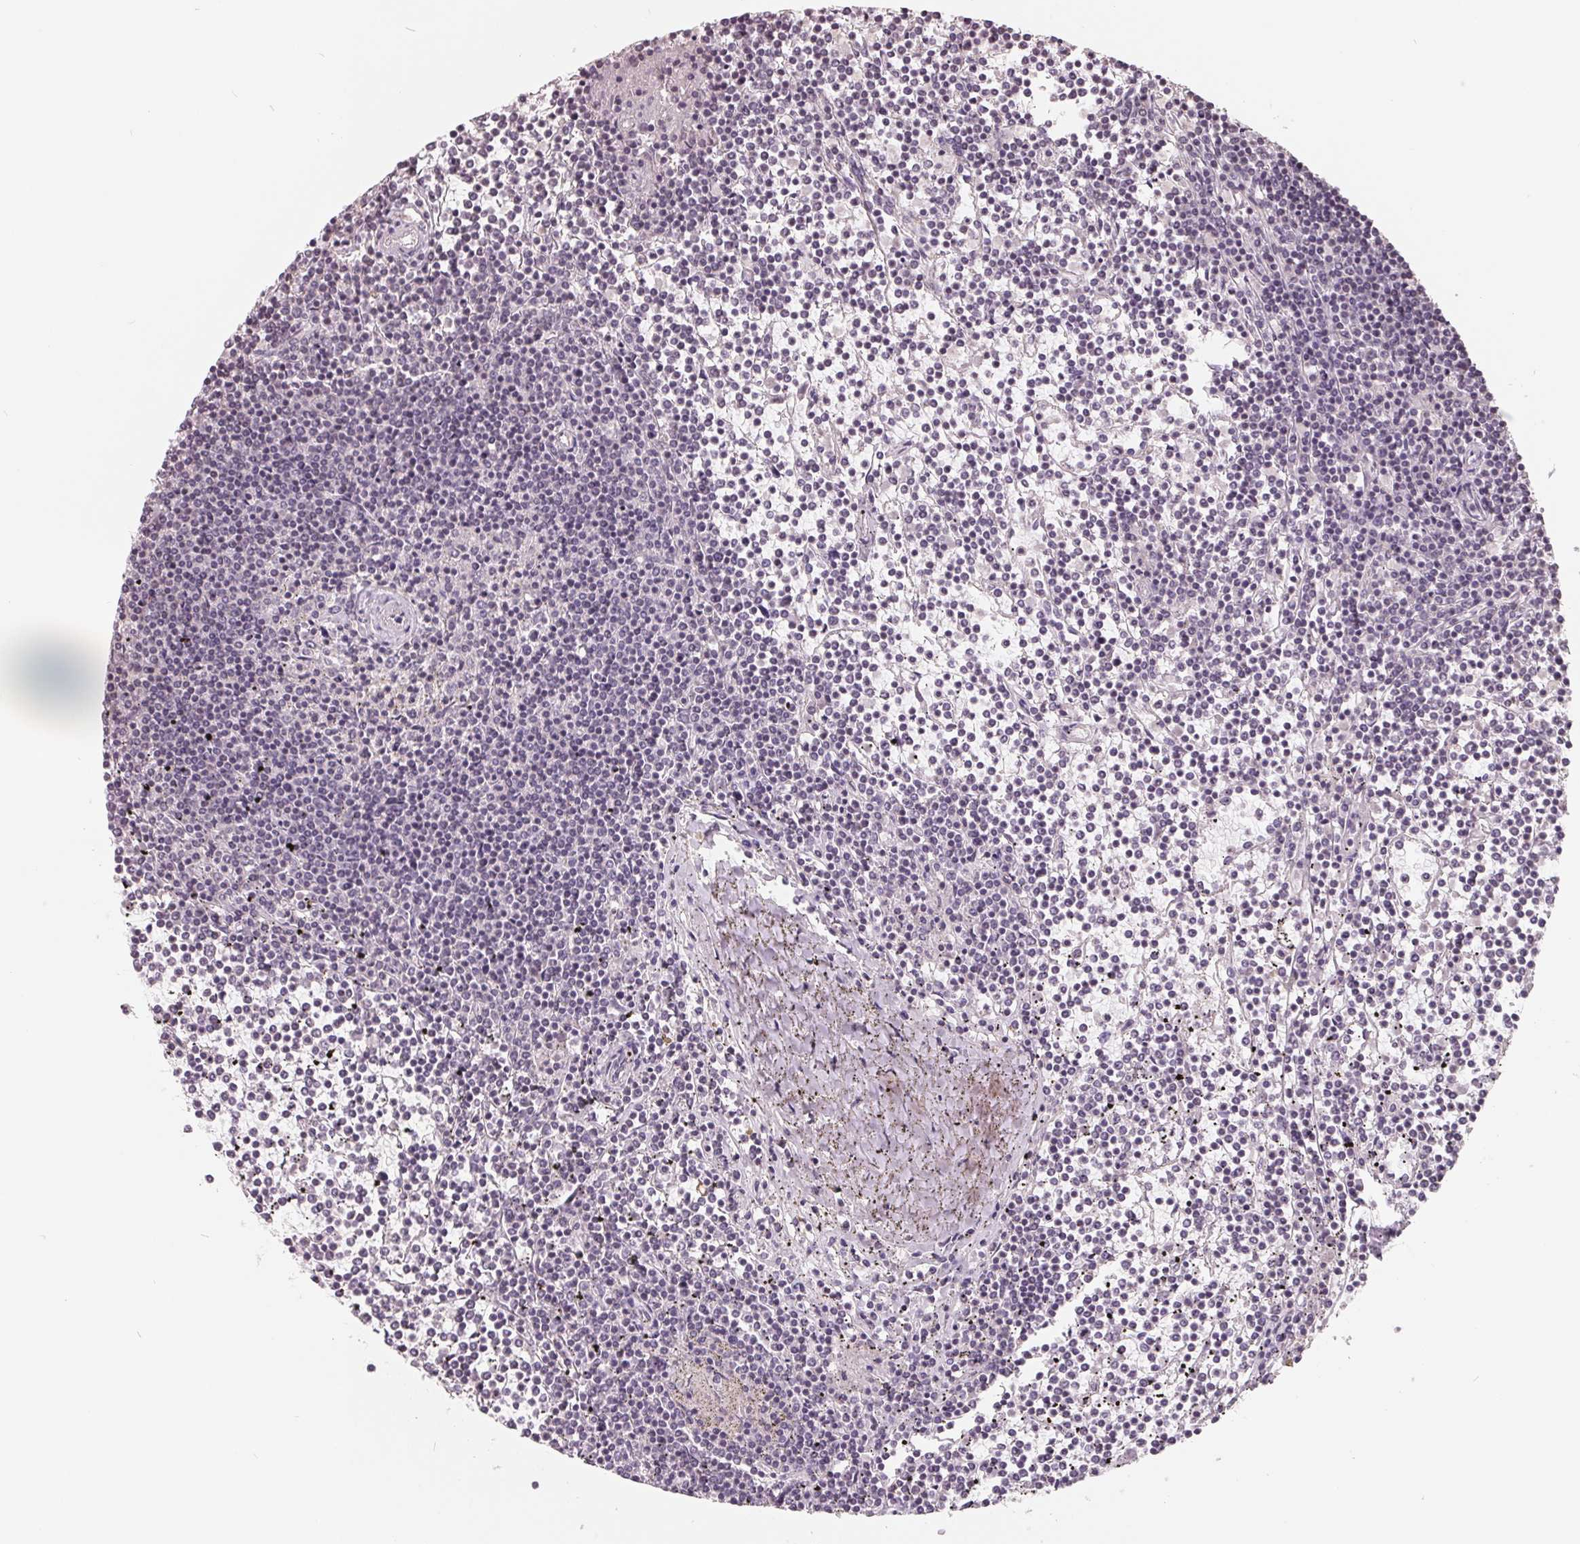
{"staining": {"intensity": "negative", "quantity": "none", "location": "none"}, "tissue": "lymphoma", "cell_type": "Tumor cells", "image_type": "cancer", "snomed": [{"axis": "morphology", "description": "Malignant lymphoma, non-Hodgkin's type, Low grade"}, {"axis": "topography", "description": "Spleen"}], "caption": "The image reveals no significant staining in tumor cells of low-grade malignant lymphoma, non-Hodgkin's type.", "gene": "FTCD", "patient": {"sex": "female", "age": 19}}